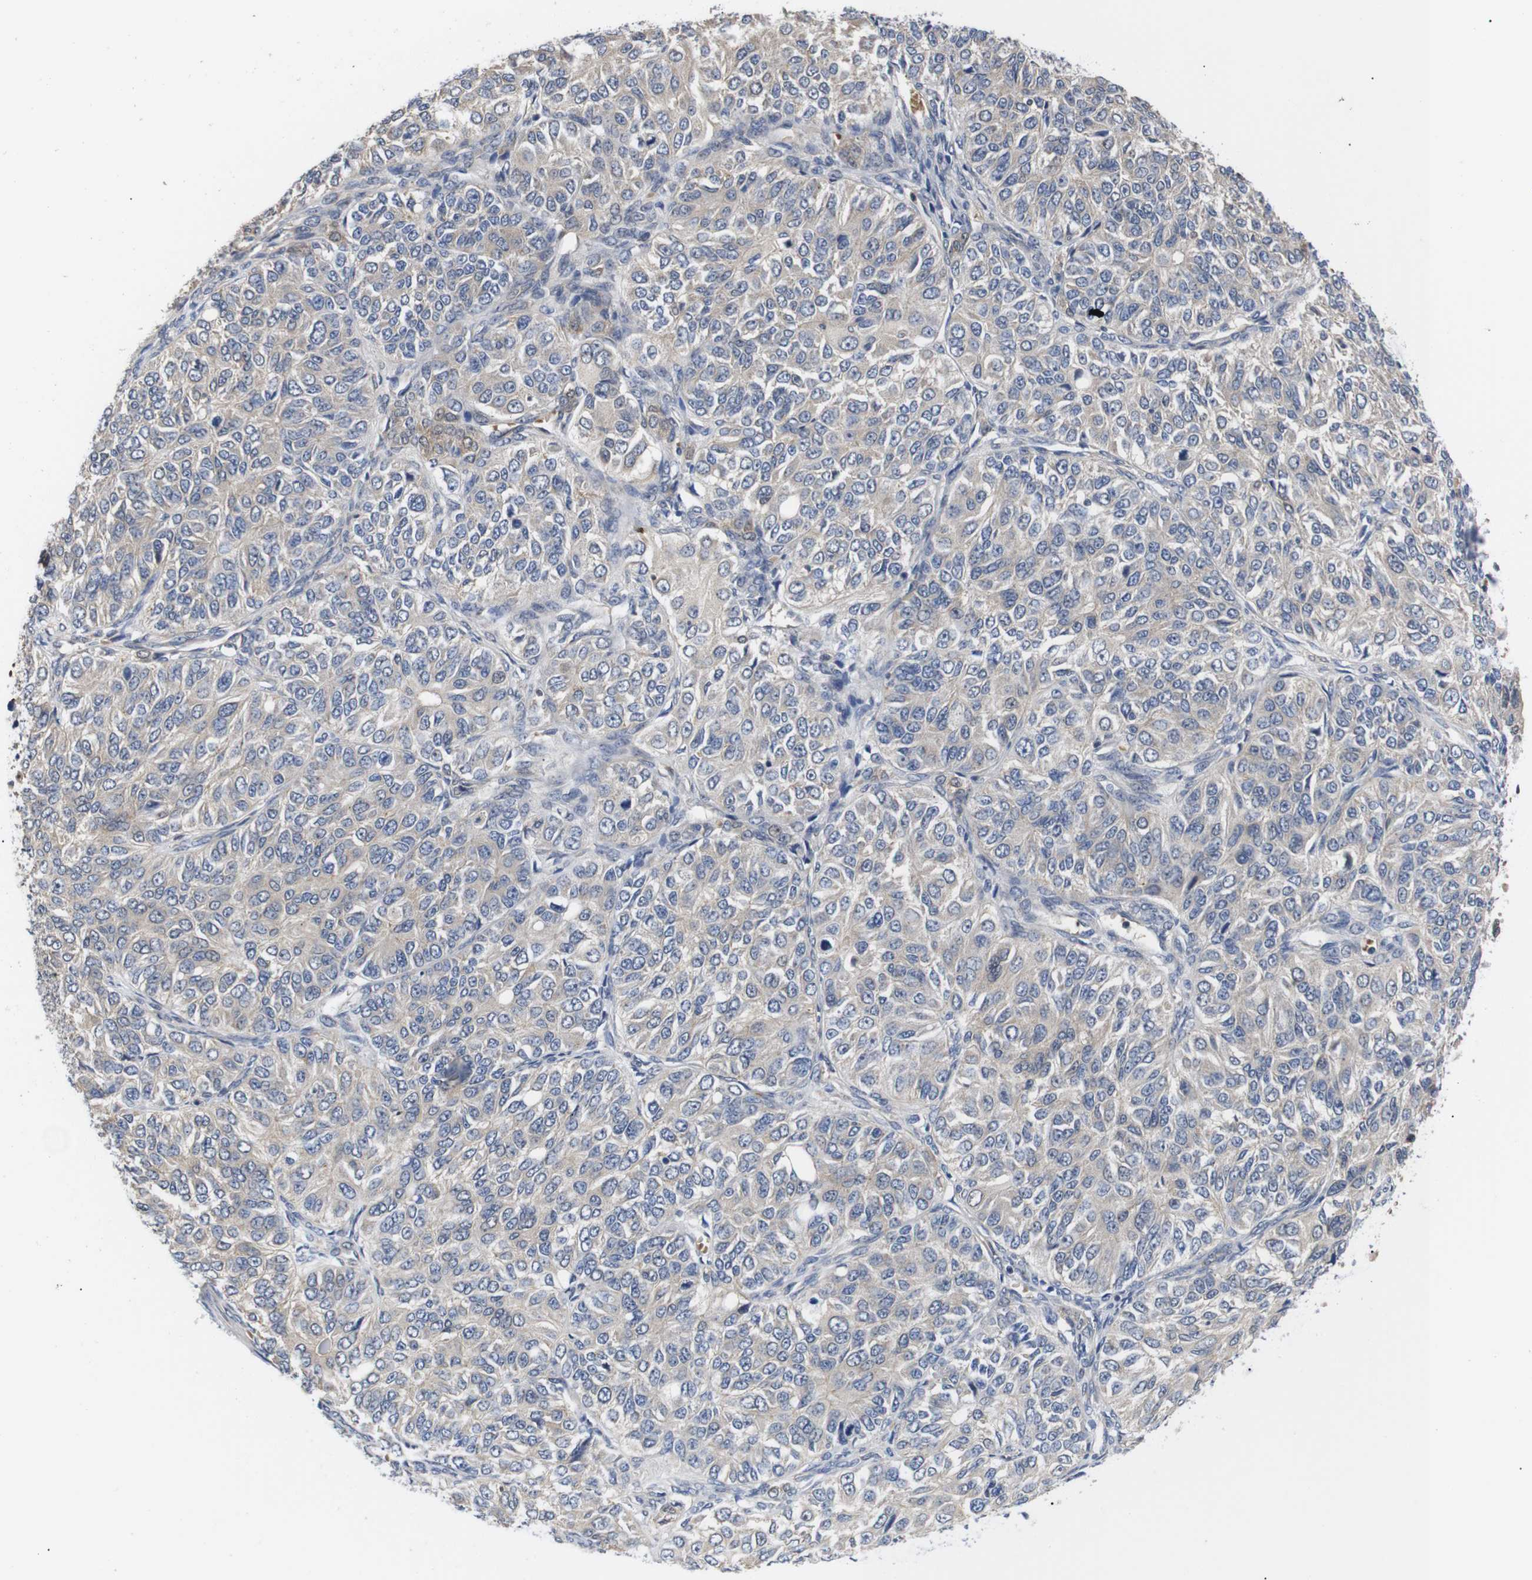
{"staining": {"intensity": "weak", "quantity": ">75%", "location": "cytoplasmic/membranous"}, "tissue": "ovarian cancer", "cell_type": "Tumor cells", "image_type": "cancer", "snomed": [{"axis": "morphology", "description": "Carcinoma, endometroid"}, {"axis": "topography", "description": "Ovary"}], "caption": "Ovarian cancer (endometroid carcinoma) stained with a protein marker reveals weak staining in tumor cells.", "gene": "DDR1", "patient": {"sex": "female", "age": 51}}